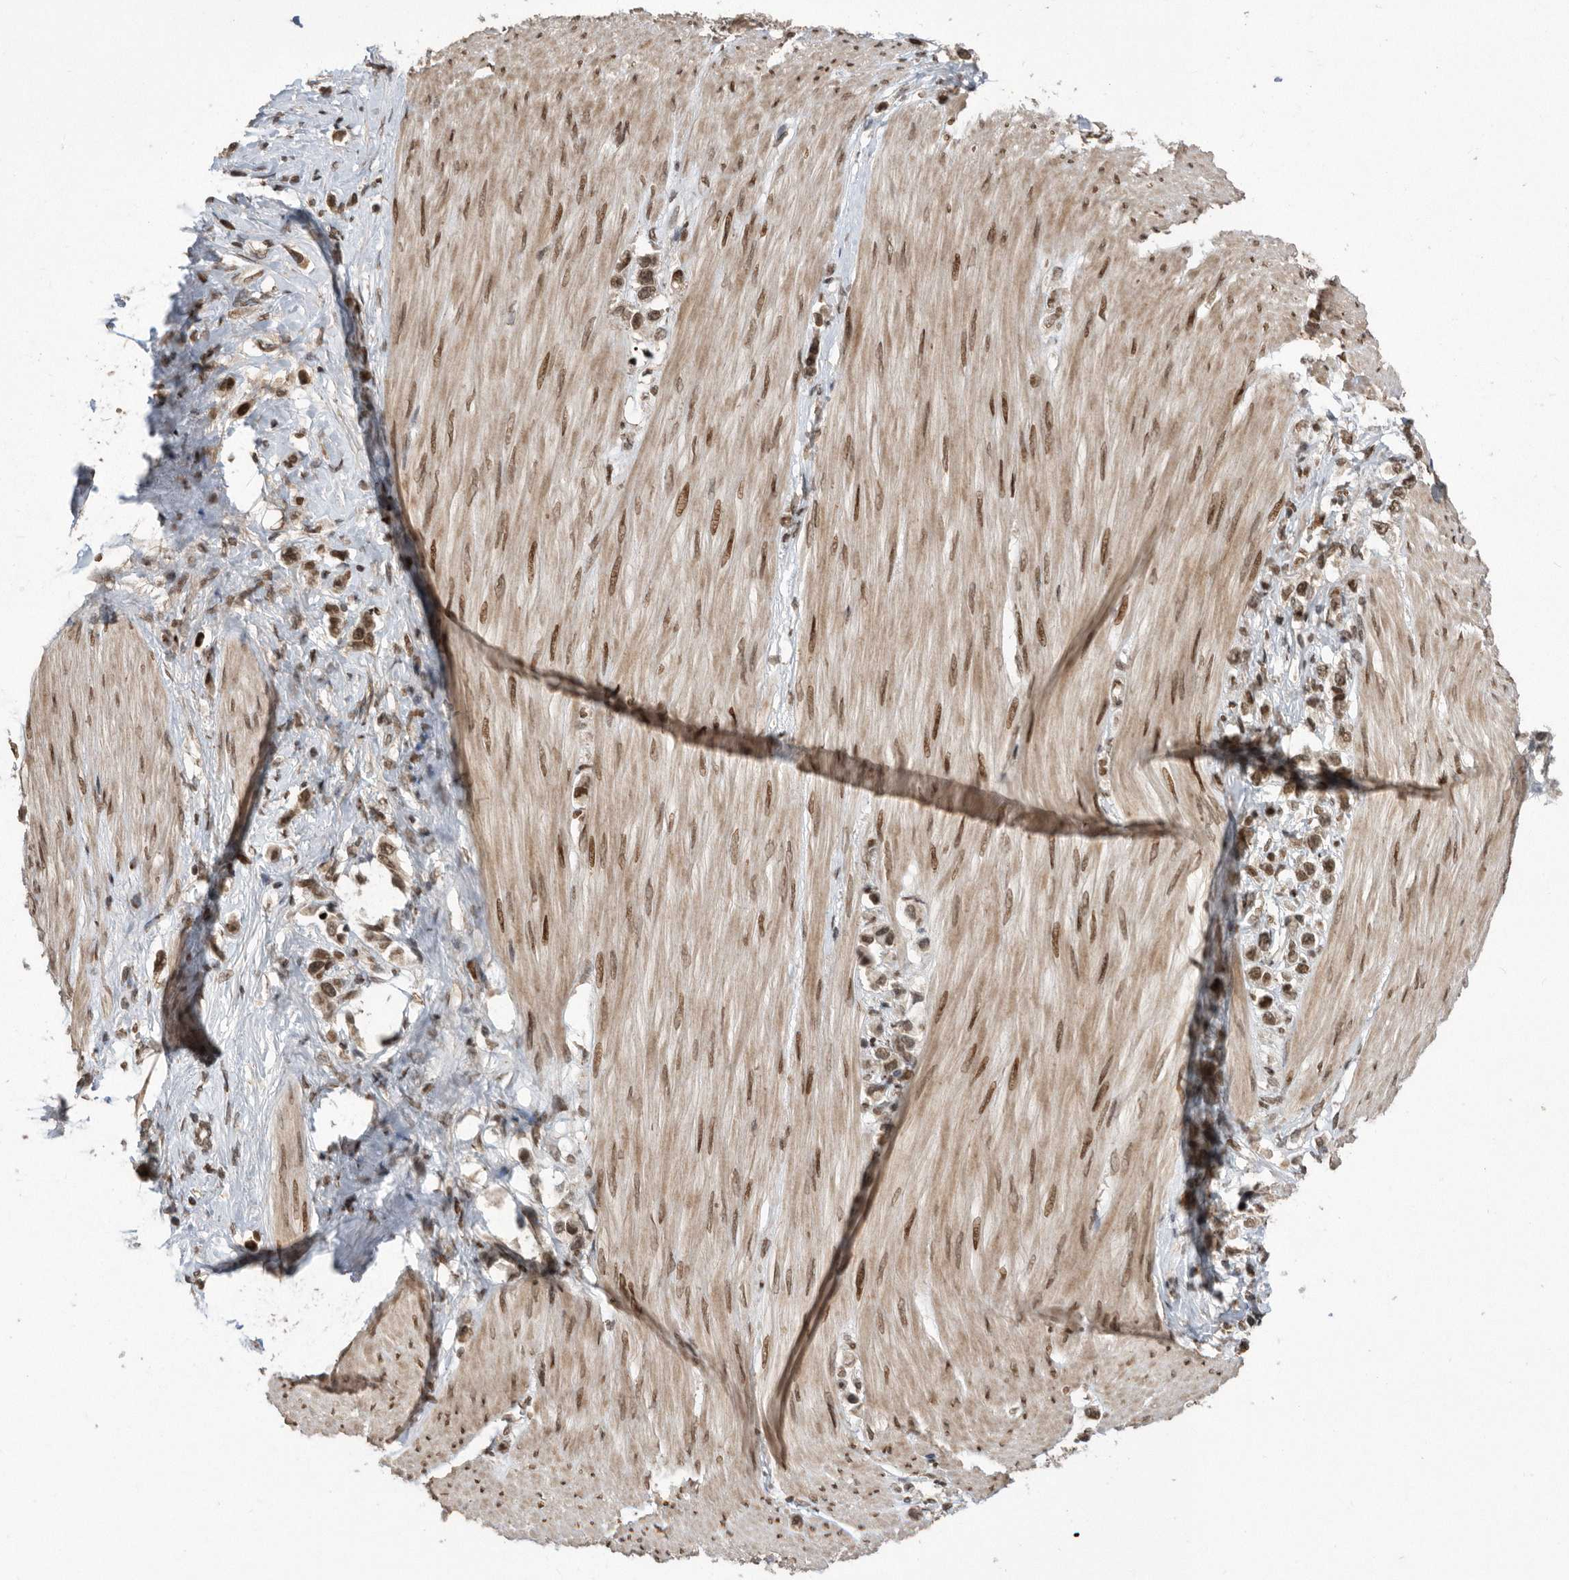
{"staining": {"intensity": "moderate", "quantity": ">75%", "location": "nuclear"}, "tissue": "stomach cancer", "cell_type": "Tumor cells", "image_type": "cancer", "snomed": [{"axis": "morphology", "description": "Adenocarcinoma, NOS"}, {"axis": "topography", "description": "Stomach"}], "caption": "IHC of stomach cancer (adenocarcinoma) shows medium levels of moderate nuclear positivity in about >75% of tumor cells.", "gene": "TDRD3", "patient": {"sex": "female", "age": 65}}